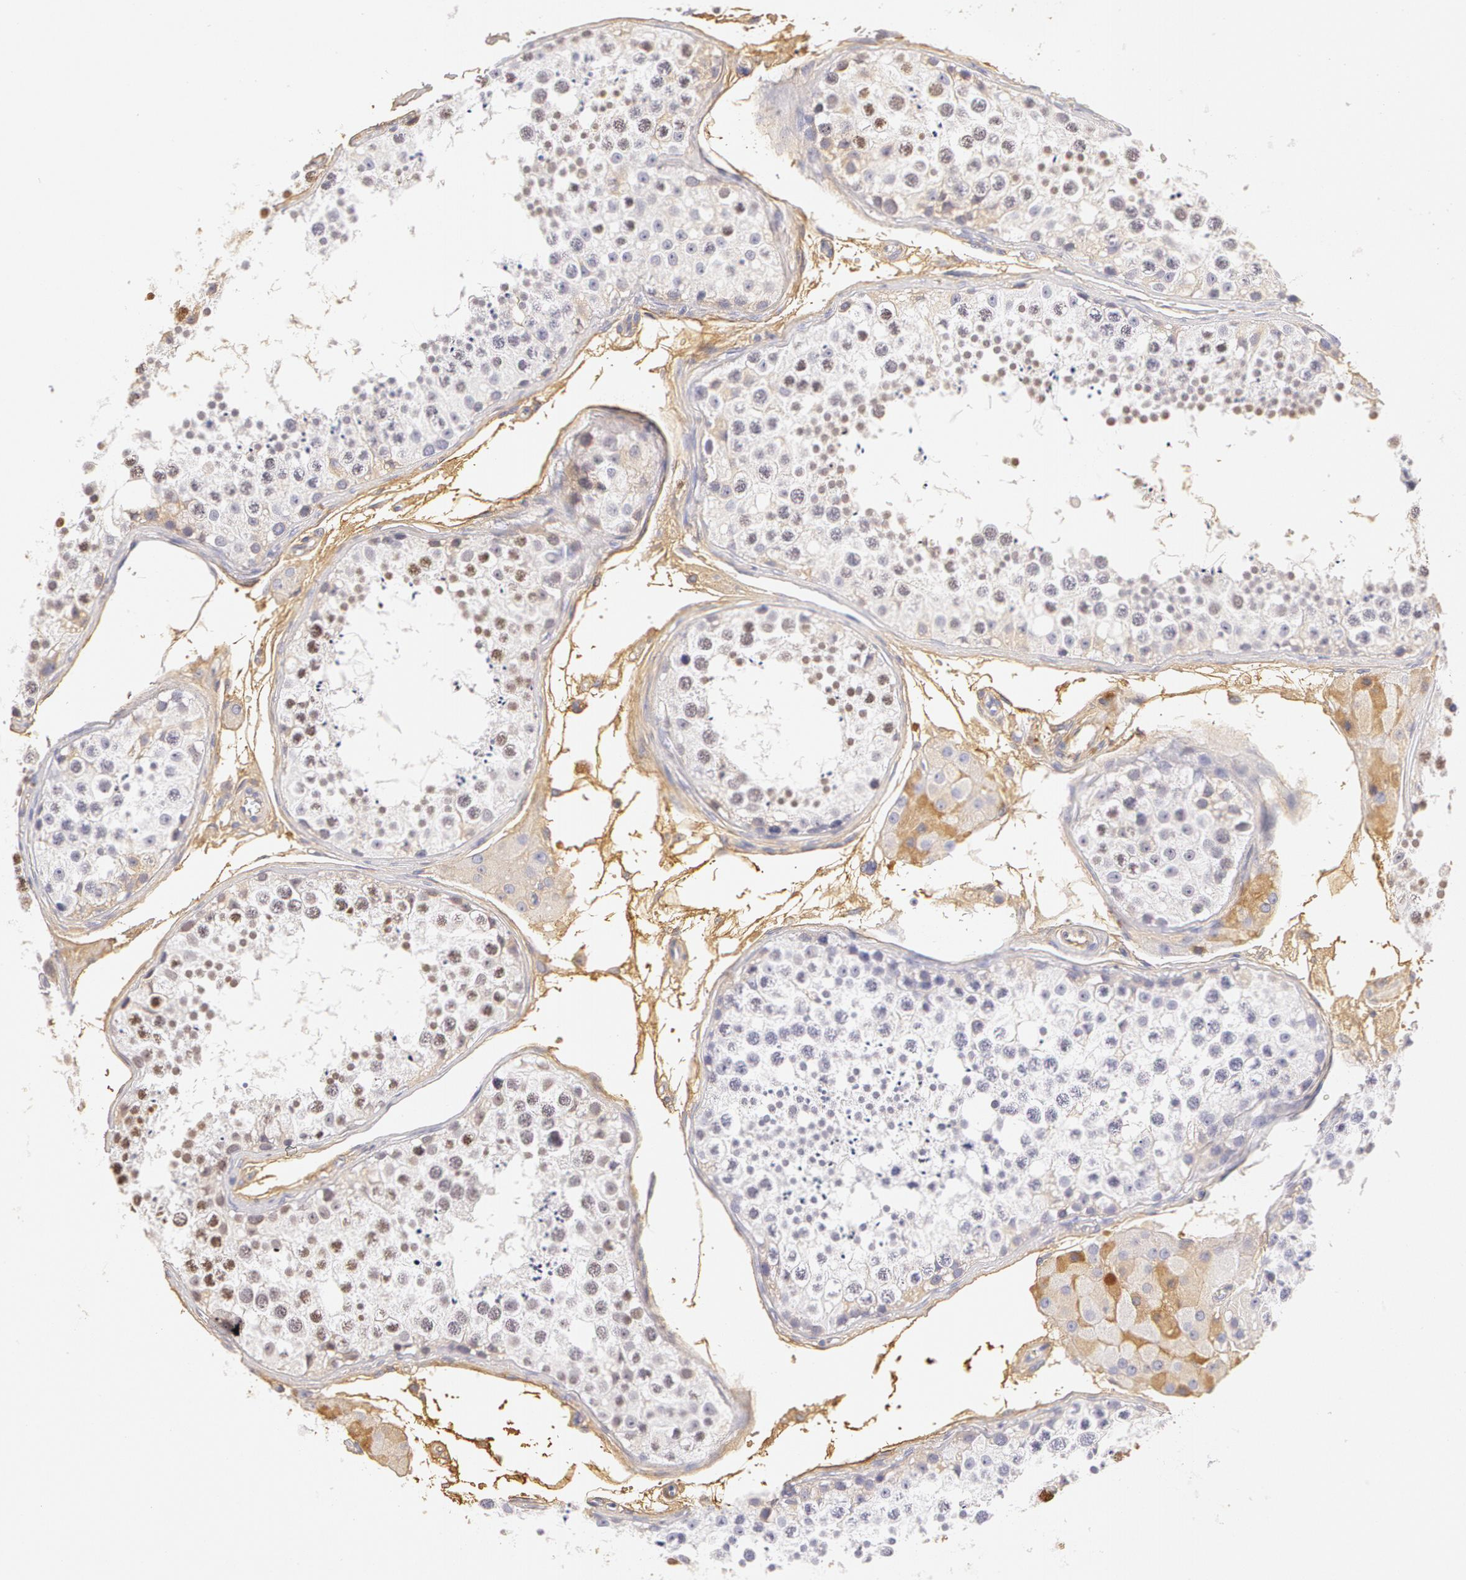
{"staining": {"intensity": "weak", "quantity": "25%-75%", "location": "nuclear"}, "tissue": "testis", "cell_type": "Cells in seminiferous ducts", "image_type": "normal", "snomed": [{"axis": "morphology", "description": "Normal tissue, NOS"}, {"axis": "topography", "description": "Testis"}], "caption": "An image of human testis stained for a protein reveals weak nuclear brown staining in cells in seminiferous ducts.", "gene": "AHSG", "patient": {"sex": "male", "age": 57}}